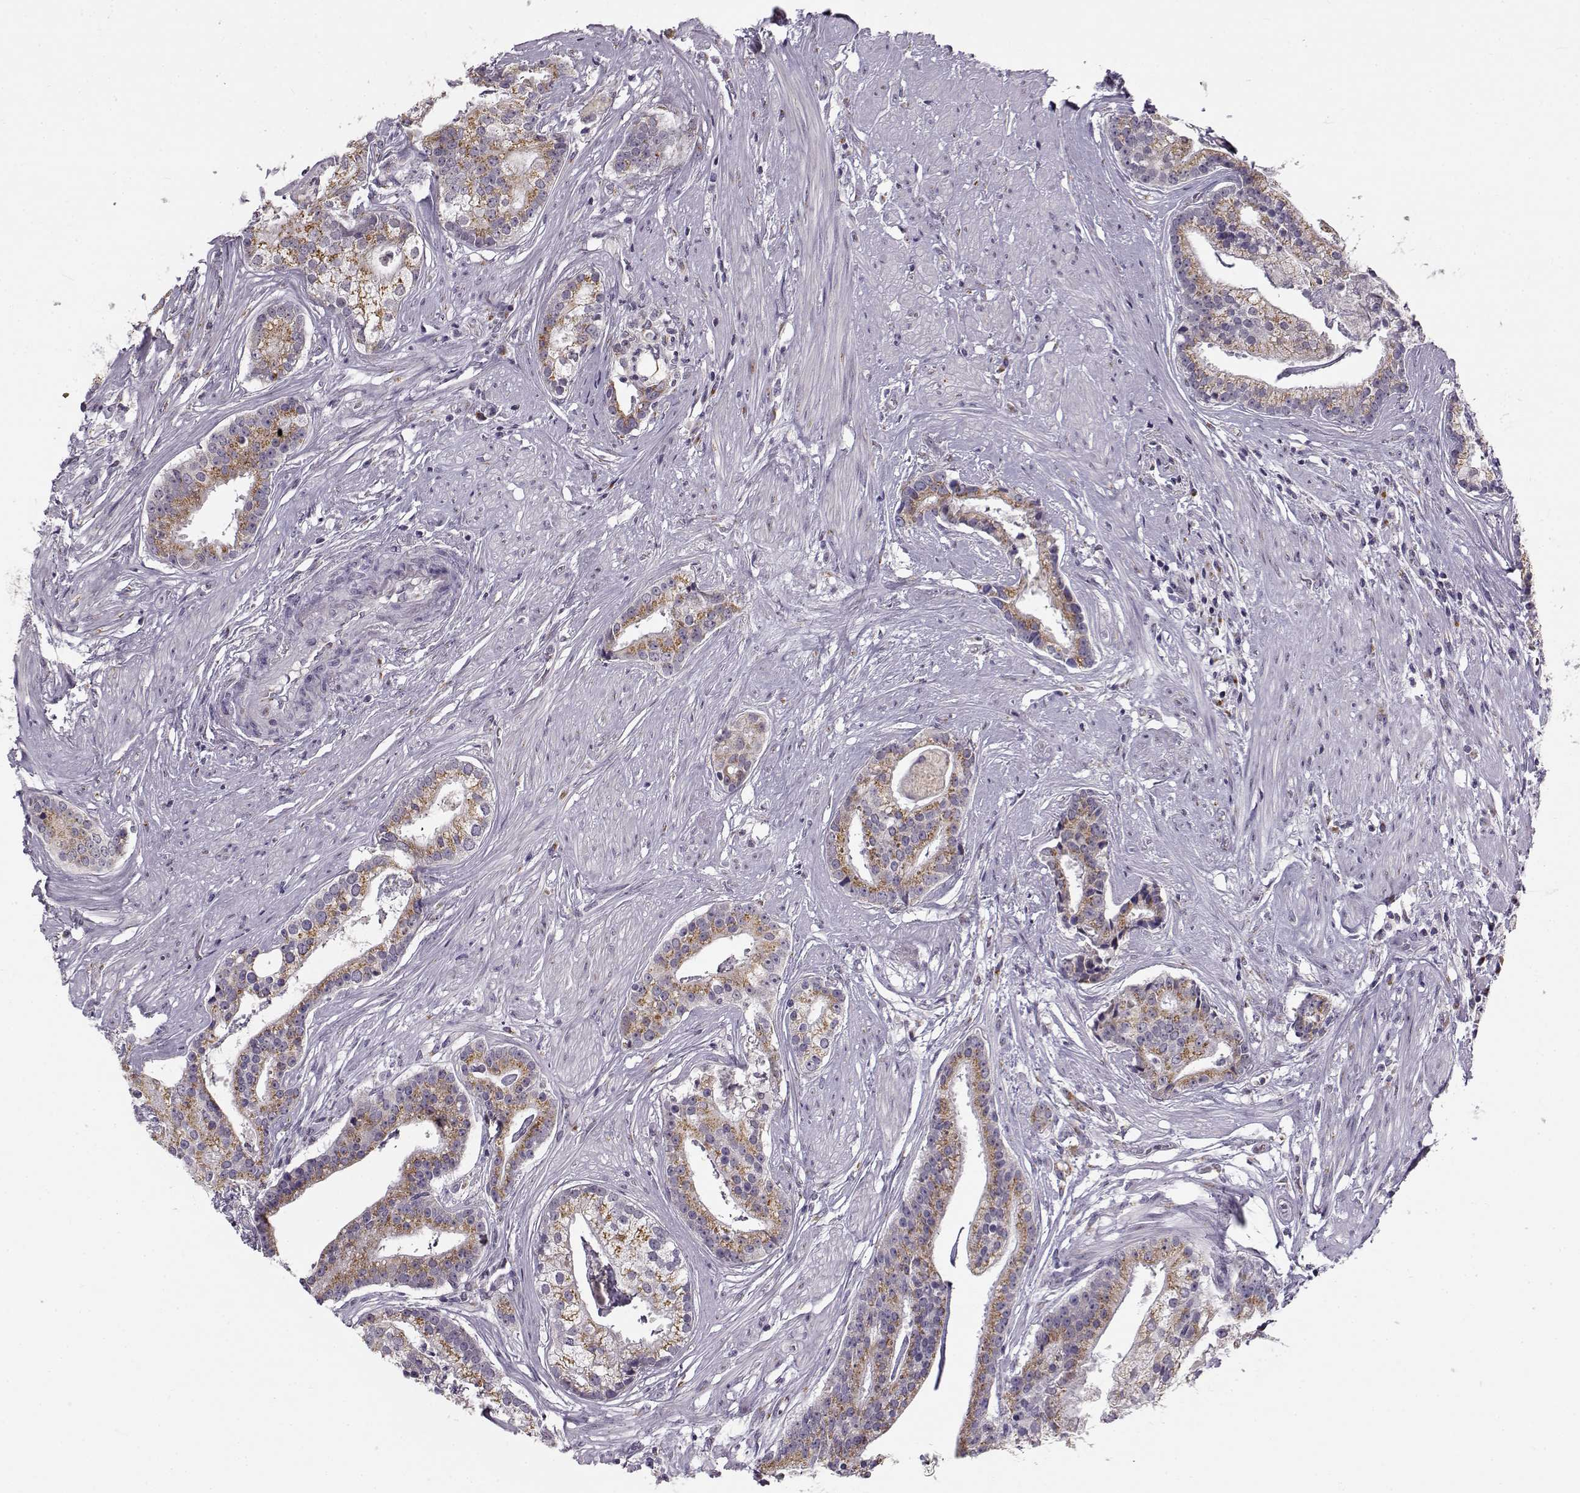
{"staining": {"intensity": "moderate", "quantity": ">75%", "location": "cytoplasmic/membranous"}, "tissue": "prostate cancer", "cell_type": "Tumor cells", "image_type": "cancer", "snomed": [{"axis": "morphology", "description": "Adenocarcinoma, NOS"}, {"axis": "topography", "description": "Prostate and seminal vesicle, NOS"}, {"axis": "topography", "description": "Prostate"}], "caption": "Prostate cancer (adenocarcinoma) stained for a protein (brown) demonstrates moderate cytoplasmic/membranous positive expression in about >75% of tumor cells.", "gene": "SLC4A5", "patient": {"sex": "male", "age": 44}}